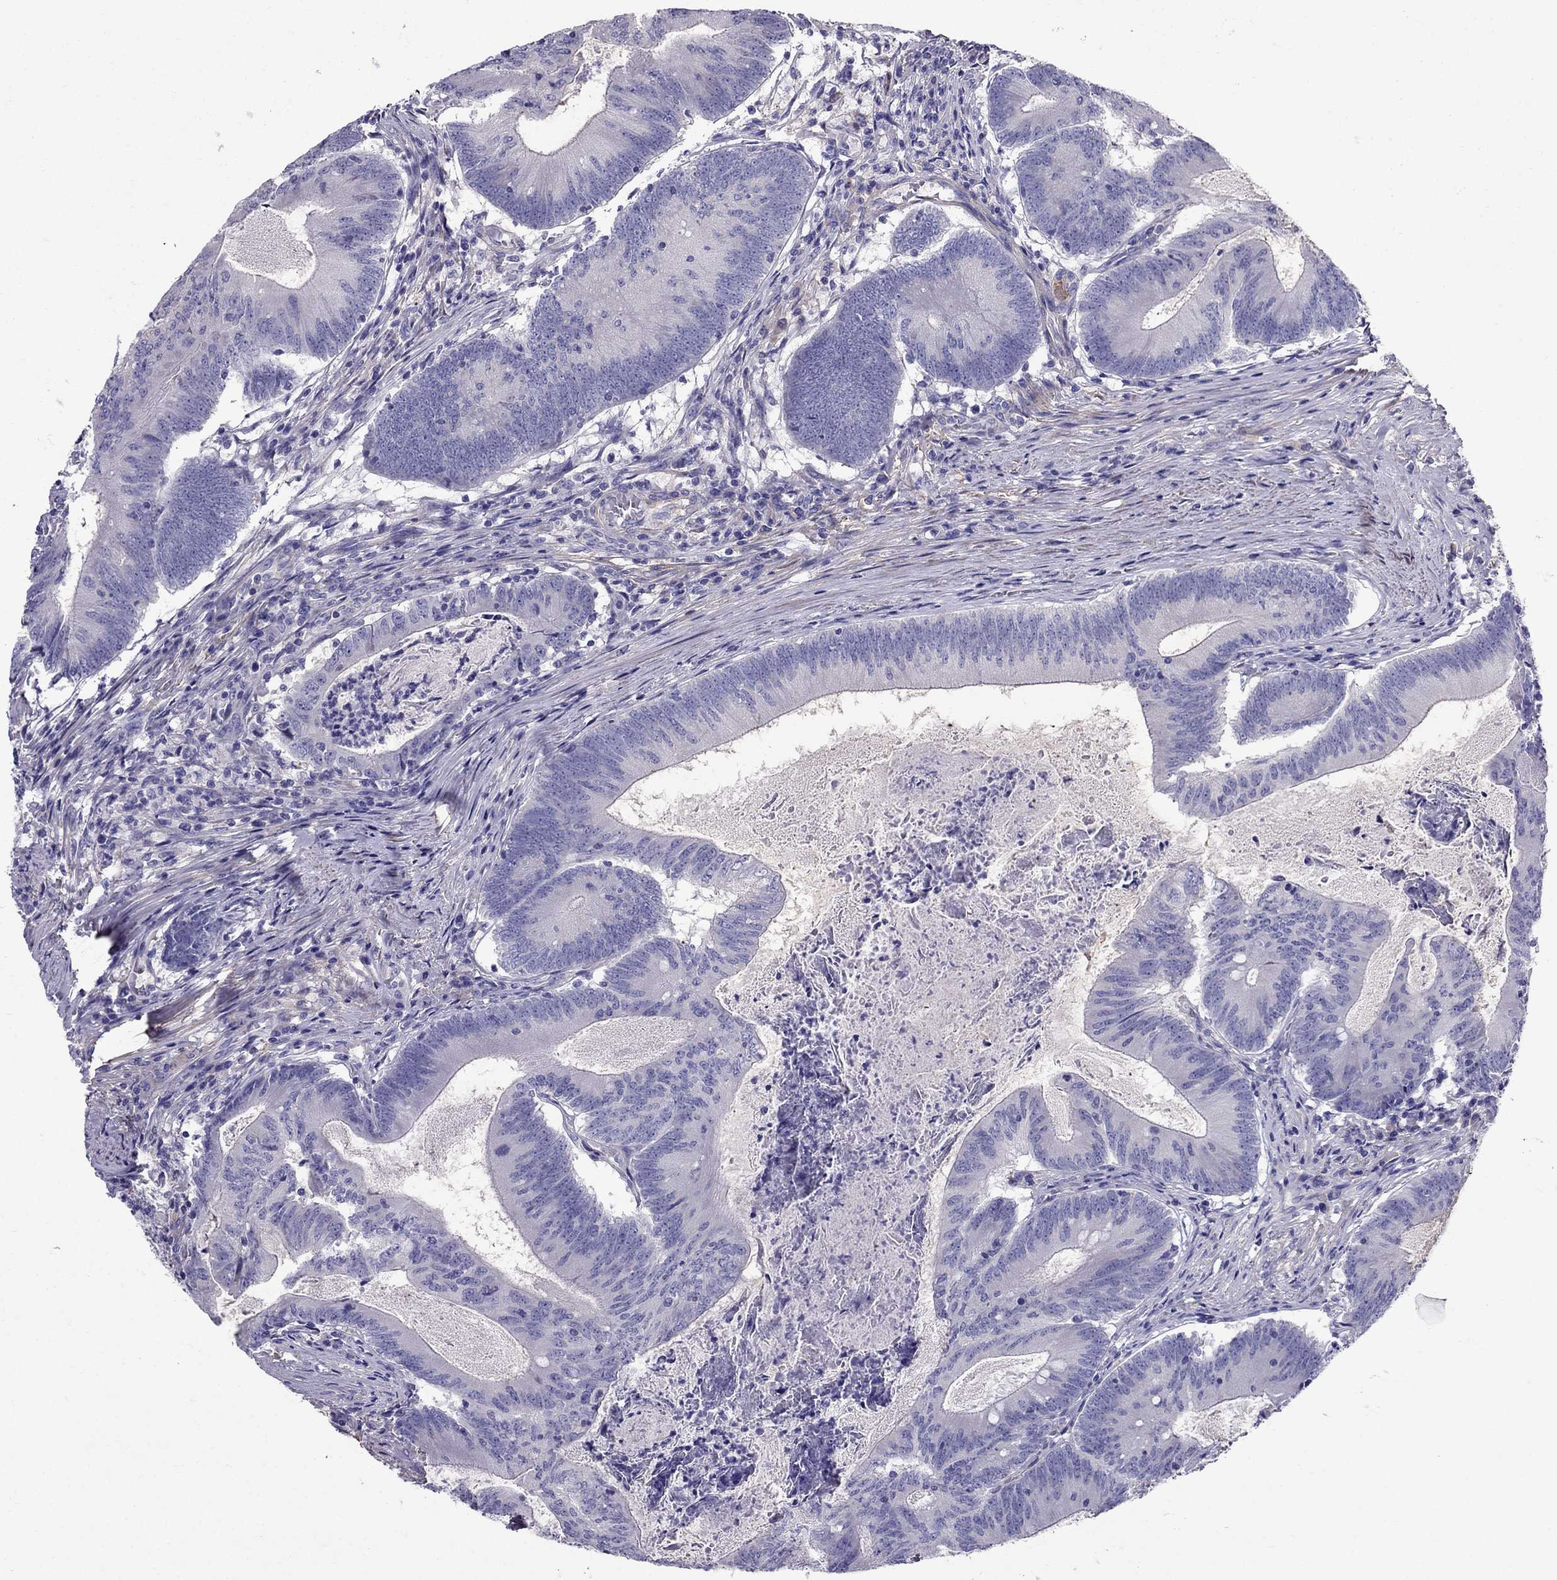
{"staining": {"intensity": "negative", "quantity": "none", "location": "none"}, "tissue": "colorectal cancer", "cell_type": "Tumor cells", "image_type": "cancer", "snomed": [{"axis": "morphology", "description": "Adenocarcinoma, NOS"}, {"axis": "topography", "description": "Colon"}], "caption": "Colorectal cancer (adenocarcinoma) stained for a protein using immunohistochemistry (IHC) shows no positivity tumor cells.", "gene": "GPR50", "patient": {"sex": "female", "age": 70}}